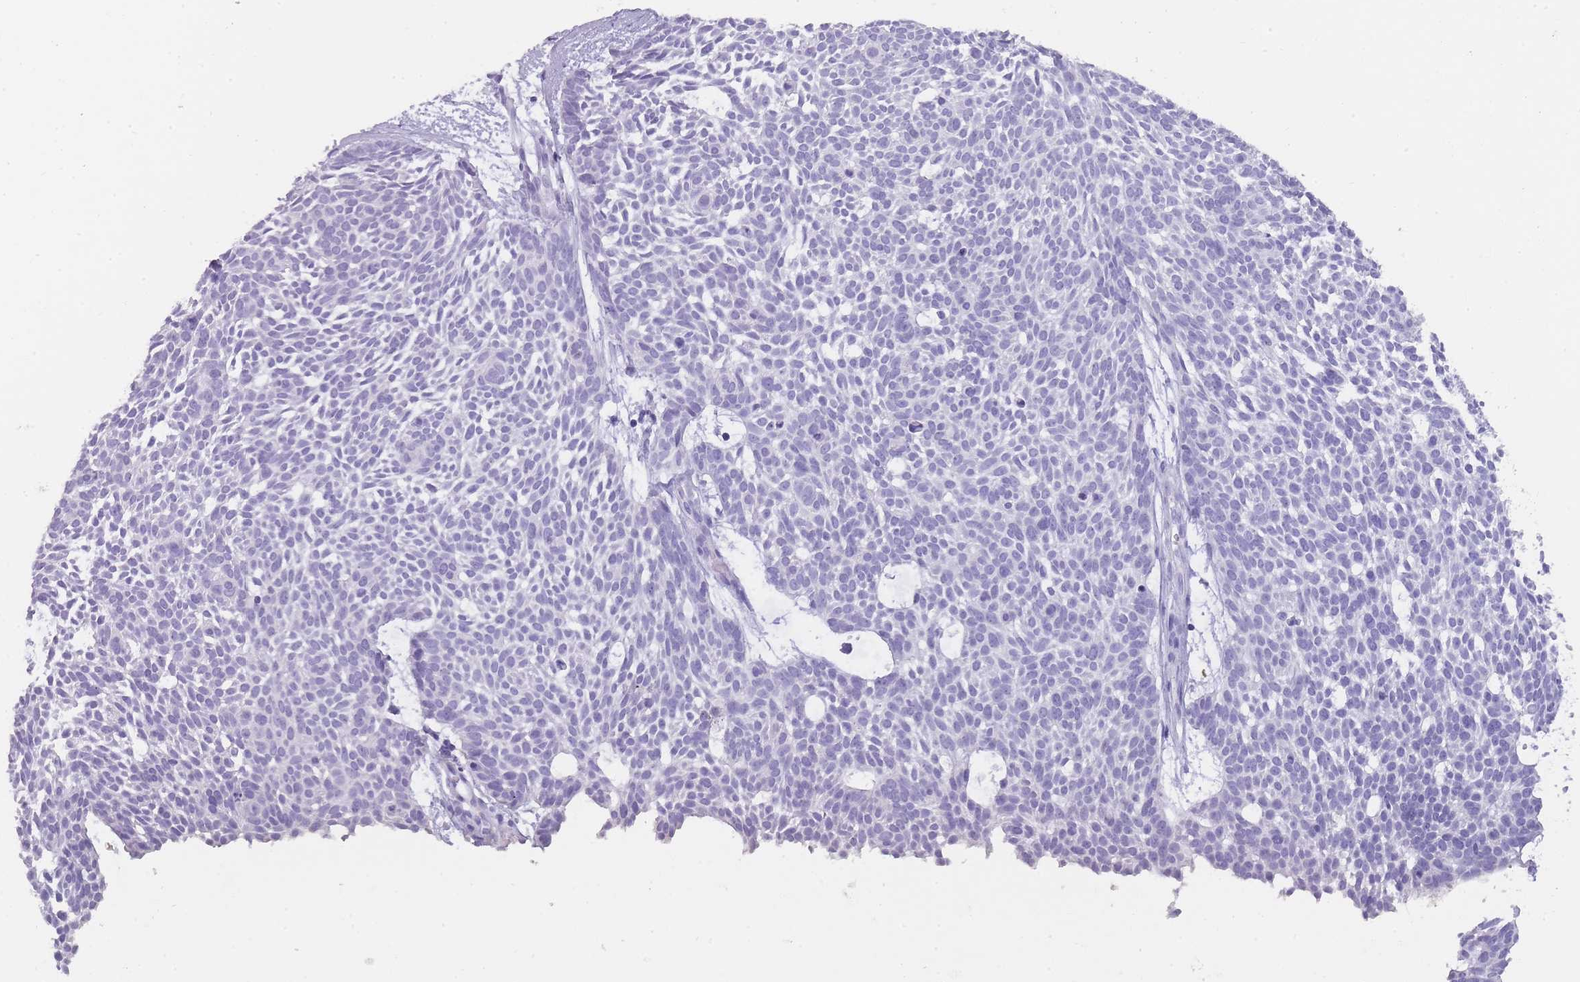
{"staining": {"intensity": "negative", "quantity": "none", "location": "none"}, "tissue": "skin cancer", "cell_type": "Tumor cells", "image_type": "cancer", "snomed": [{"axis": "morphology", "description": "Basal cell carcinoma"}, {"axis": "topography", "description": "Skin"}], "caption": "Histopathology image shows no significant protein staining in tumor cells of skin cancer (basal cell carcinoma).", "gene": "TCP11", "patient": {"sex": "male", "age": 61}}